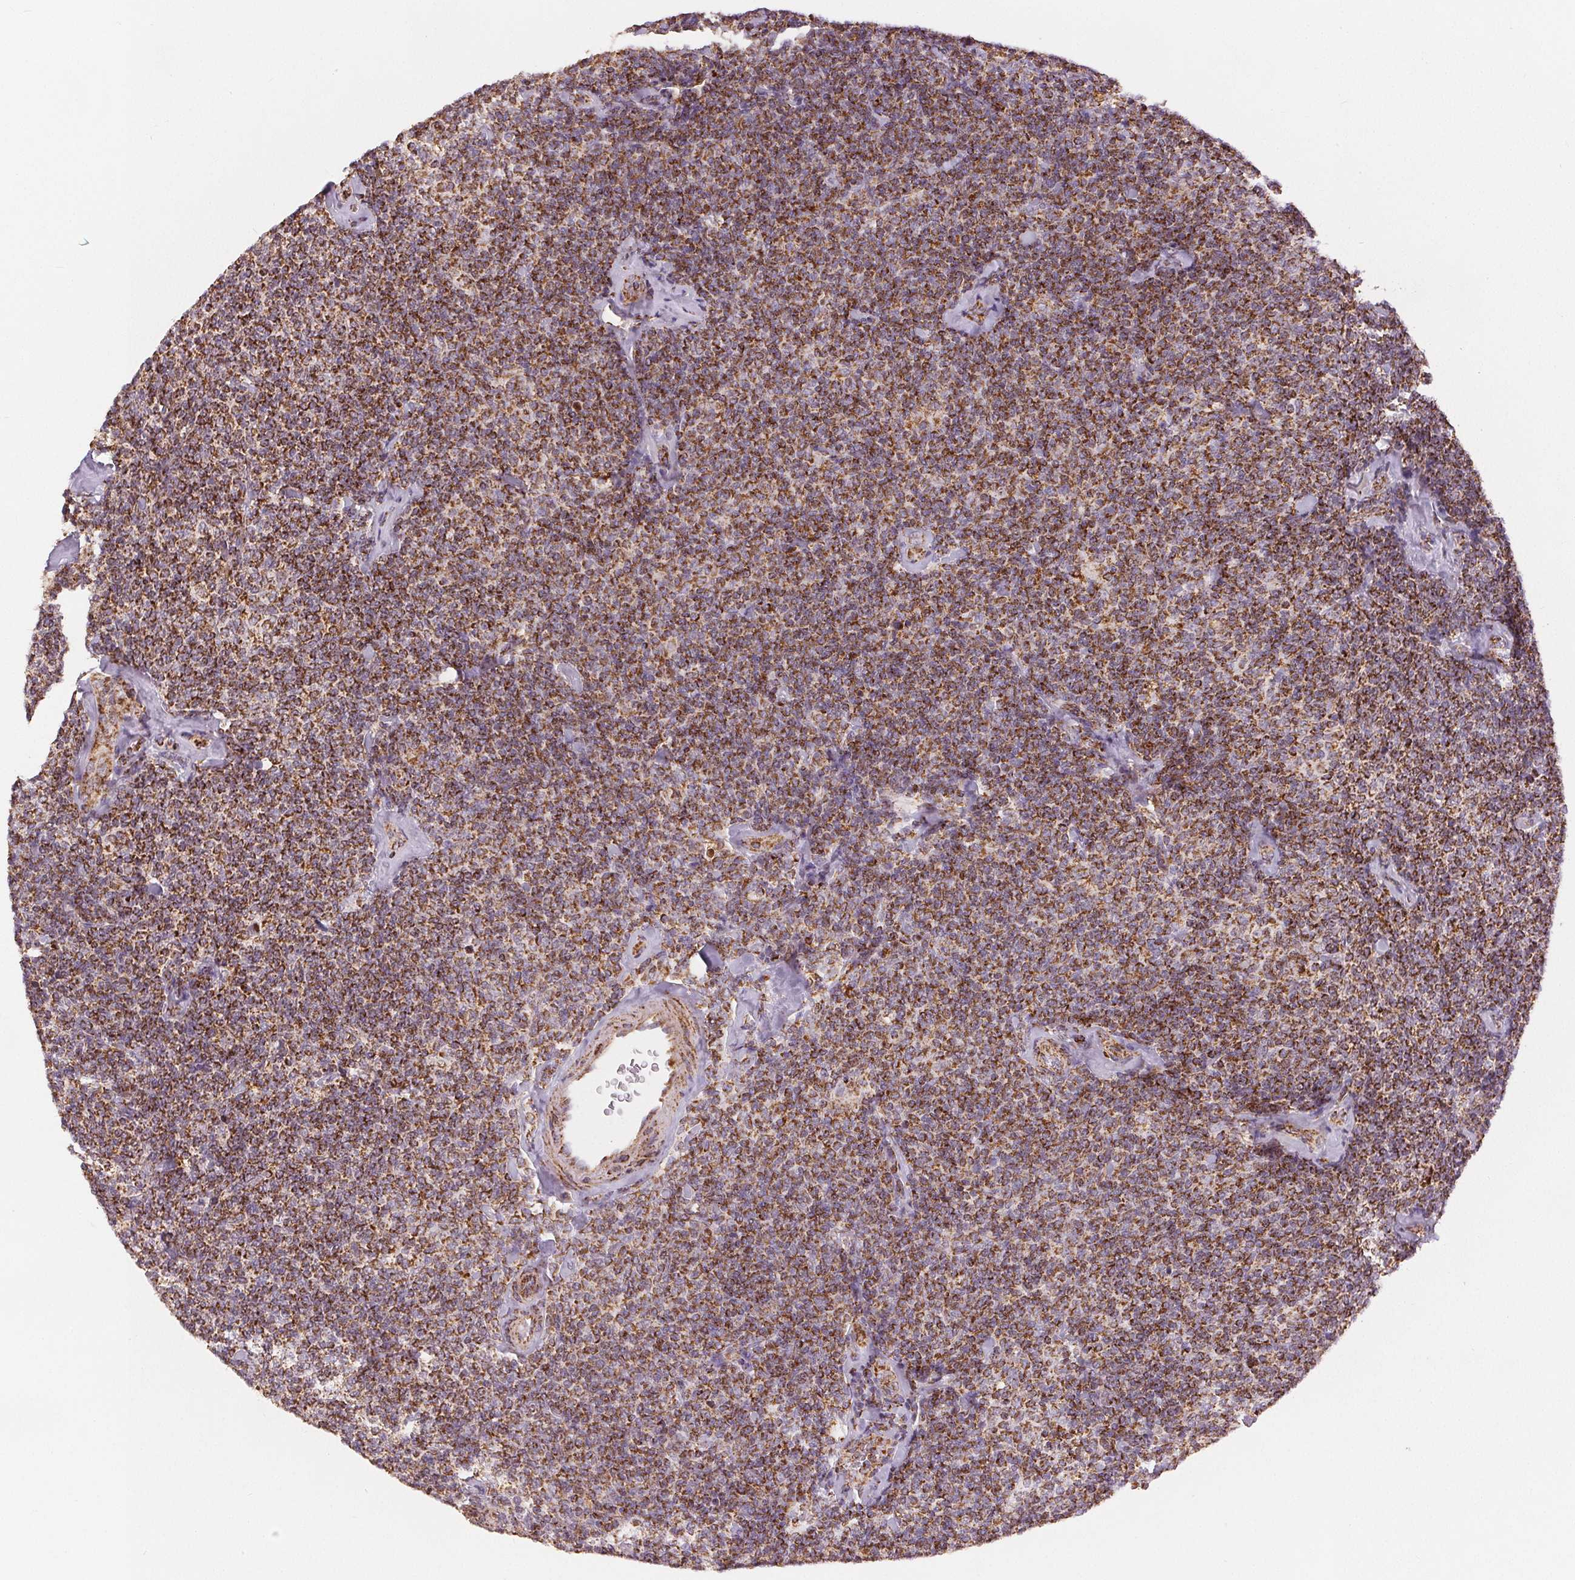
{"staining": {"intensity": "strong", "quantity": ">75%", "location": "cytoplasmic/membranous"}, "tissue": "lymphoma", "cell_type": "Tumor cells", "image_type": "cancer", "snomed": [{"axis": "morphology", "description": "Malignant lymphoma, non-Hodgkin's type, Low grade"}, {"axis": "topography", "description": "Lymph node"}], "caption": "Strong cytoplasmic/membranous positivity for a protein is appreciated in about >75% of tumor cells of malignant lymphoma, non-Hodgkin's type (low-grade) using immunohistochemistry (IHC).", "gene": "SDHB", "patient": {"sex": "female", "age": 56}}